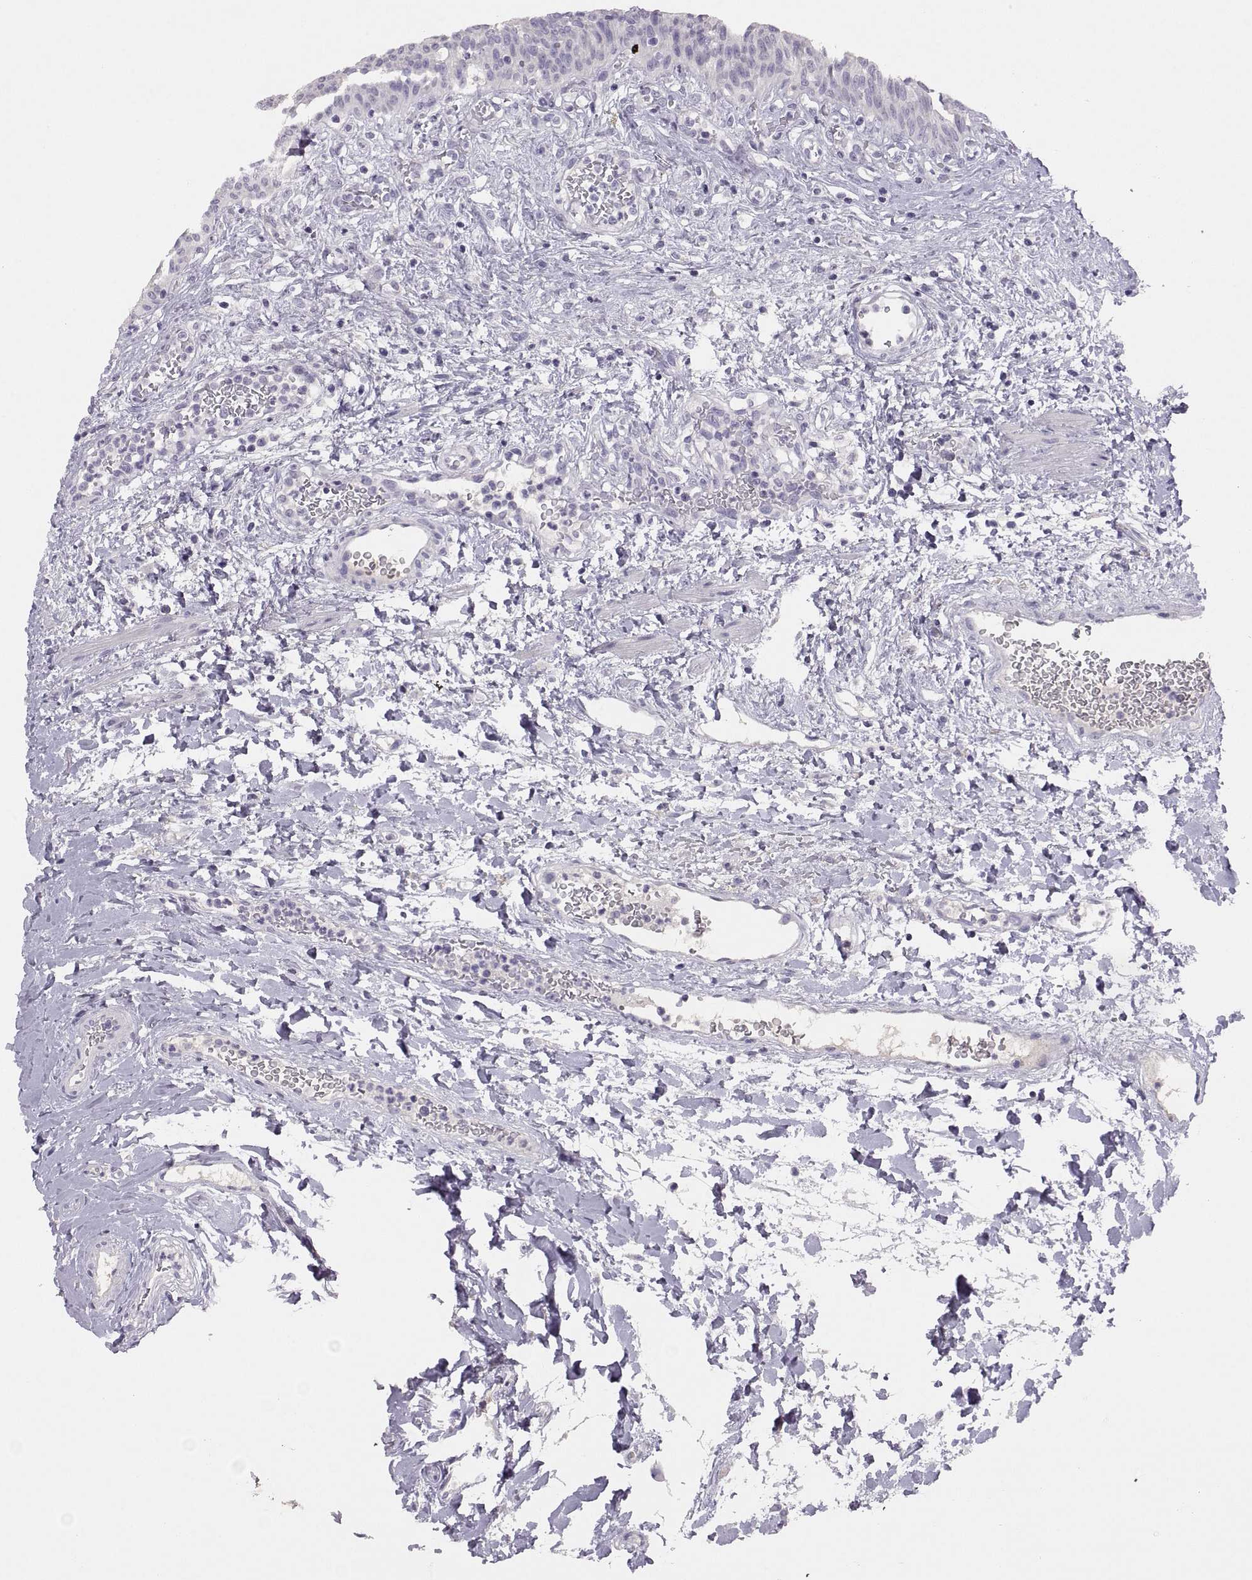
{"staining": {"intensity": "negative", "quantity": "none", "location": "none"}, "tissue": "urinary bladder", "cell_type": "Urothelial cells", "image_type": "normal", "snomed": [{"axis": "morphology", "description": "Normal tissue, NOS"}, {"axis": "topography", "description": "Urinary bladder"}], "caption": "Protein analysis of unremarkable urinary bladder shows no significant staining in urothelial cells. Brightfield microscopy of immunohistochemistry stained with DAB (brown) and hematoxylin (blue), captured at high magnification.", "gene": "TBX19", "patient": {"sex": "male", "age": 73}}